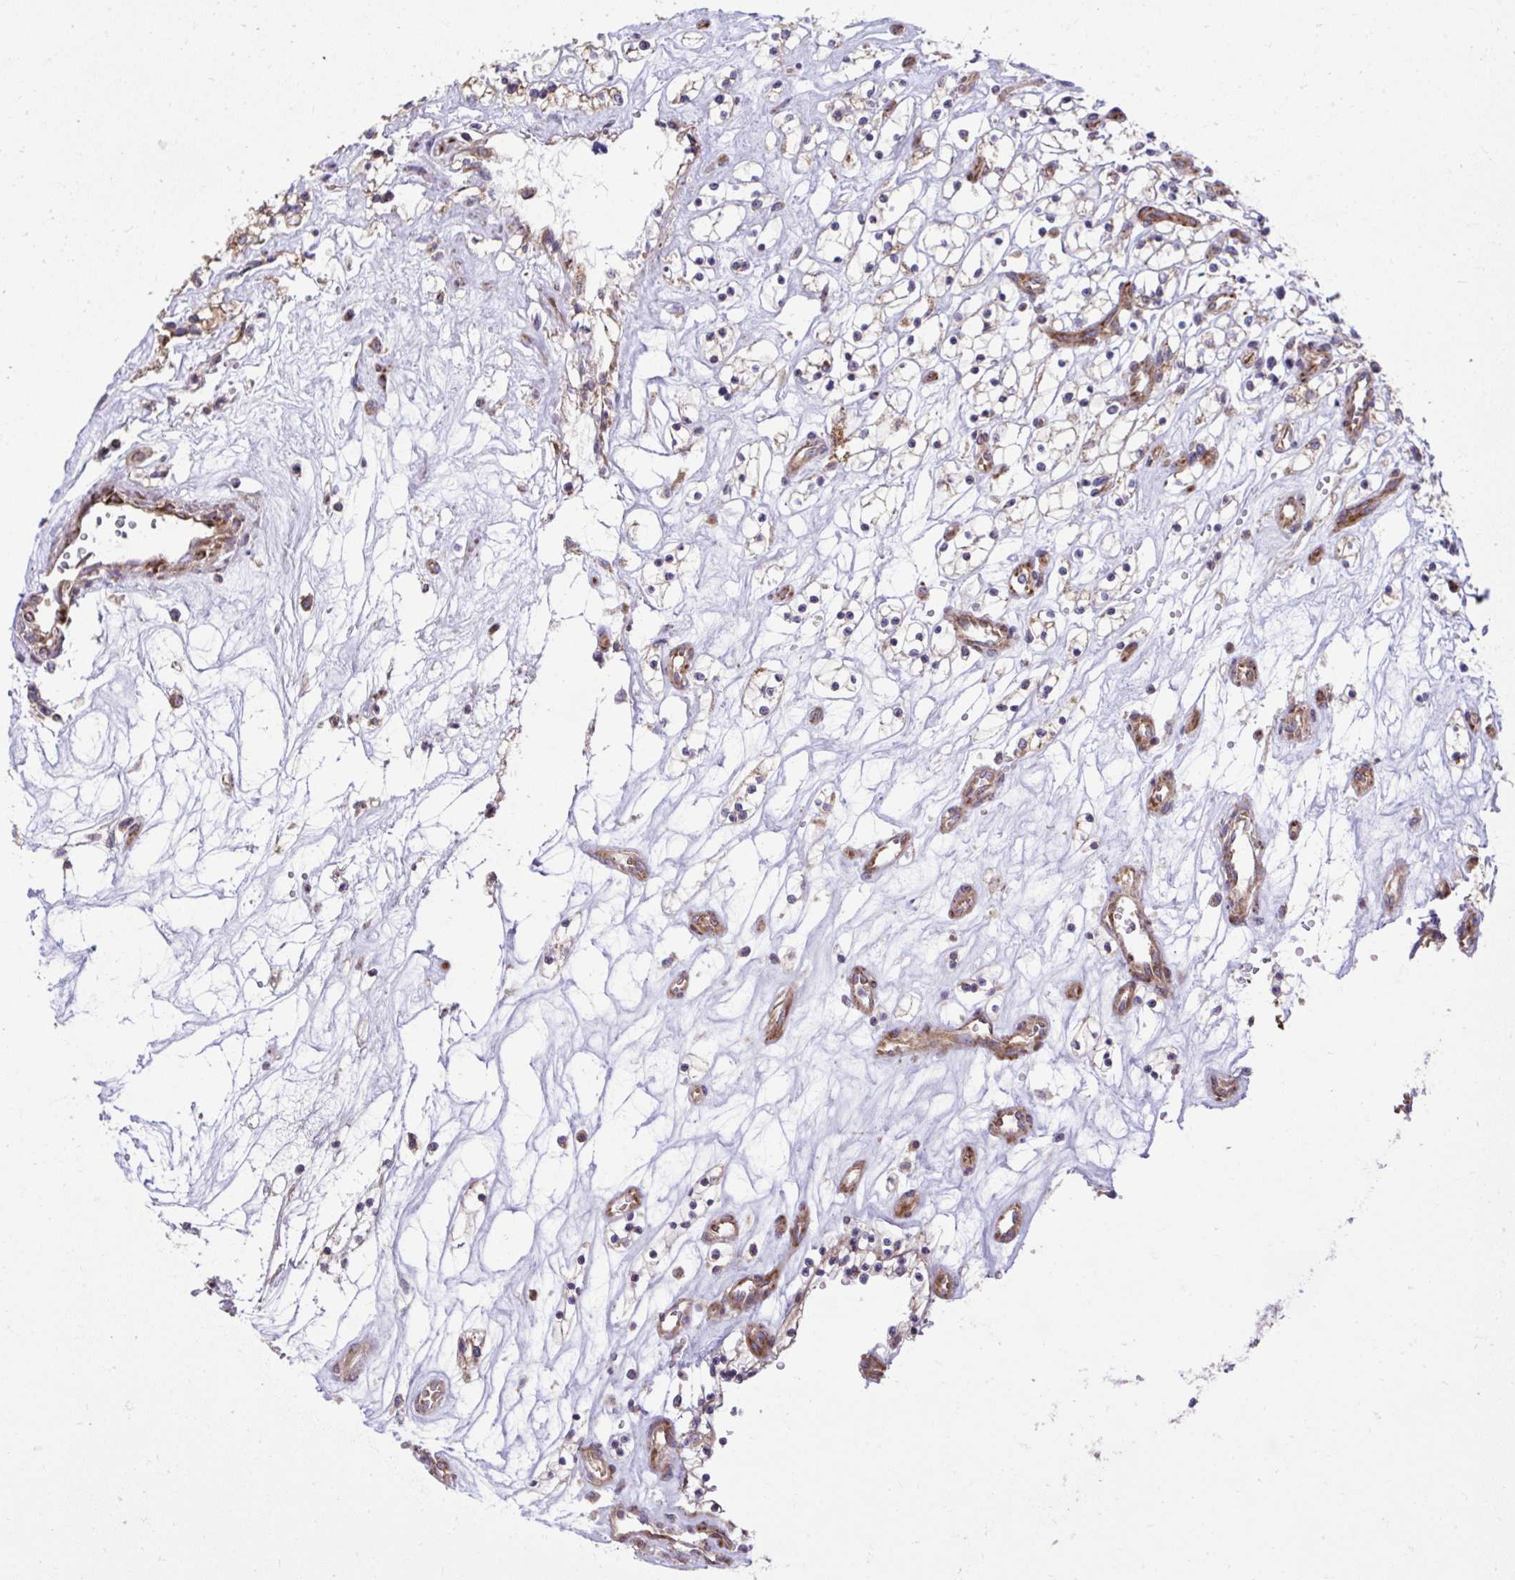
{"staining": {"intensity": "weak", "quantity": "<25%", "location": "cytoplasmic/membranous"}, "tissue": "renal cancer", "cell_type": "Tumor cells", "image_type": "cancer", "snomed": [{"axis": "morphology", "description": "Adenocarcinoma, NOS"}, {"axis": "topography", "description": "Kidney"}], "caption": "Protein analysis of renal adenocarcinoma displays no significant staining in tumor cells.", "gene": "NMNAT3", "patient": {"sex": "female", "age": 69}}